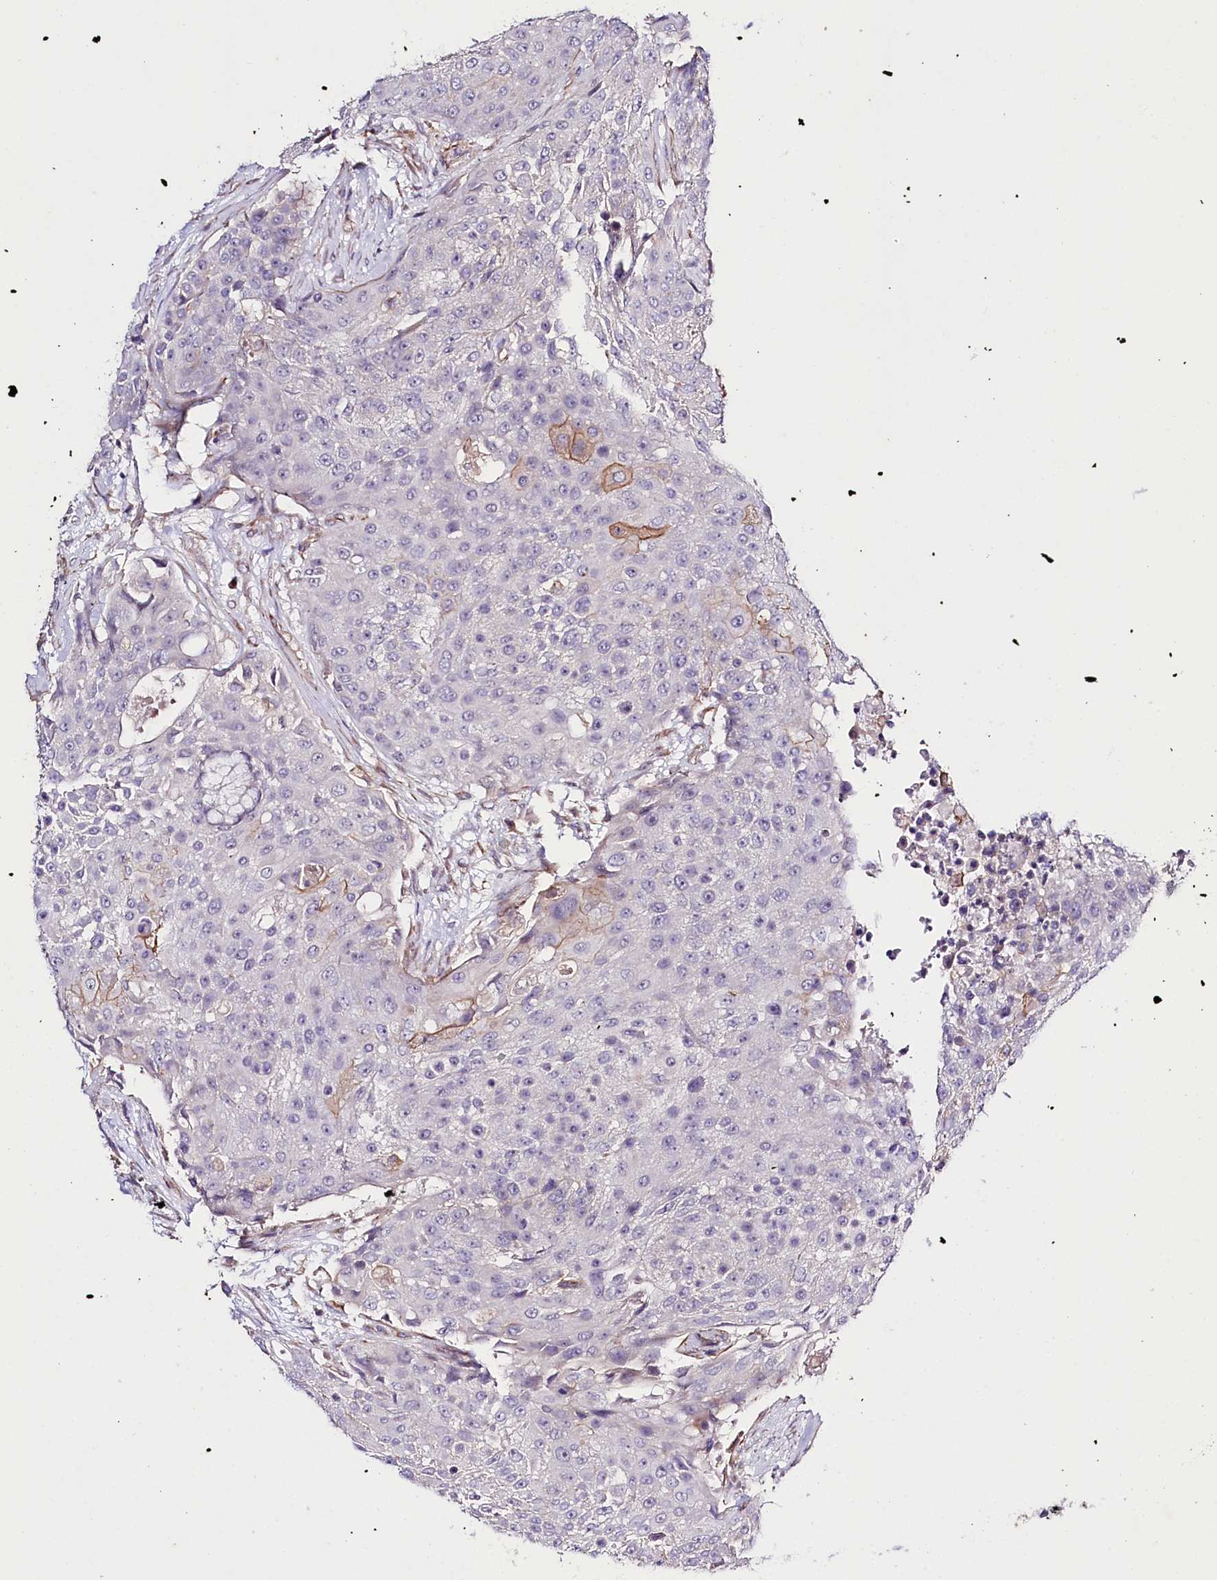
{"staining": {"intensity": "negative", "quantity": "none", "location": "none"}, "tissue": "urothelial cancer", "cell_type": "Tumor cells", "image_type": "cancer", "snomed": [{"axis": "morphology", "description": "Urothelial carcinoma, High grade"}, {"axis": "topography", "description": "Urinary bladder"}], "caption": "A photomicrograph of urothelial cancer stained for a protein shows no brown staining in tumor cells.", "gene": "SLC7A1", "patient": {"sex": "female", "age": 63}}